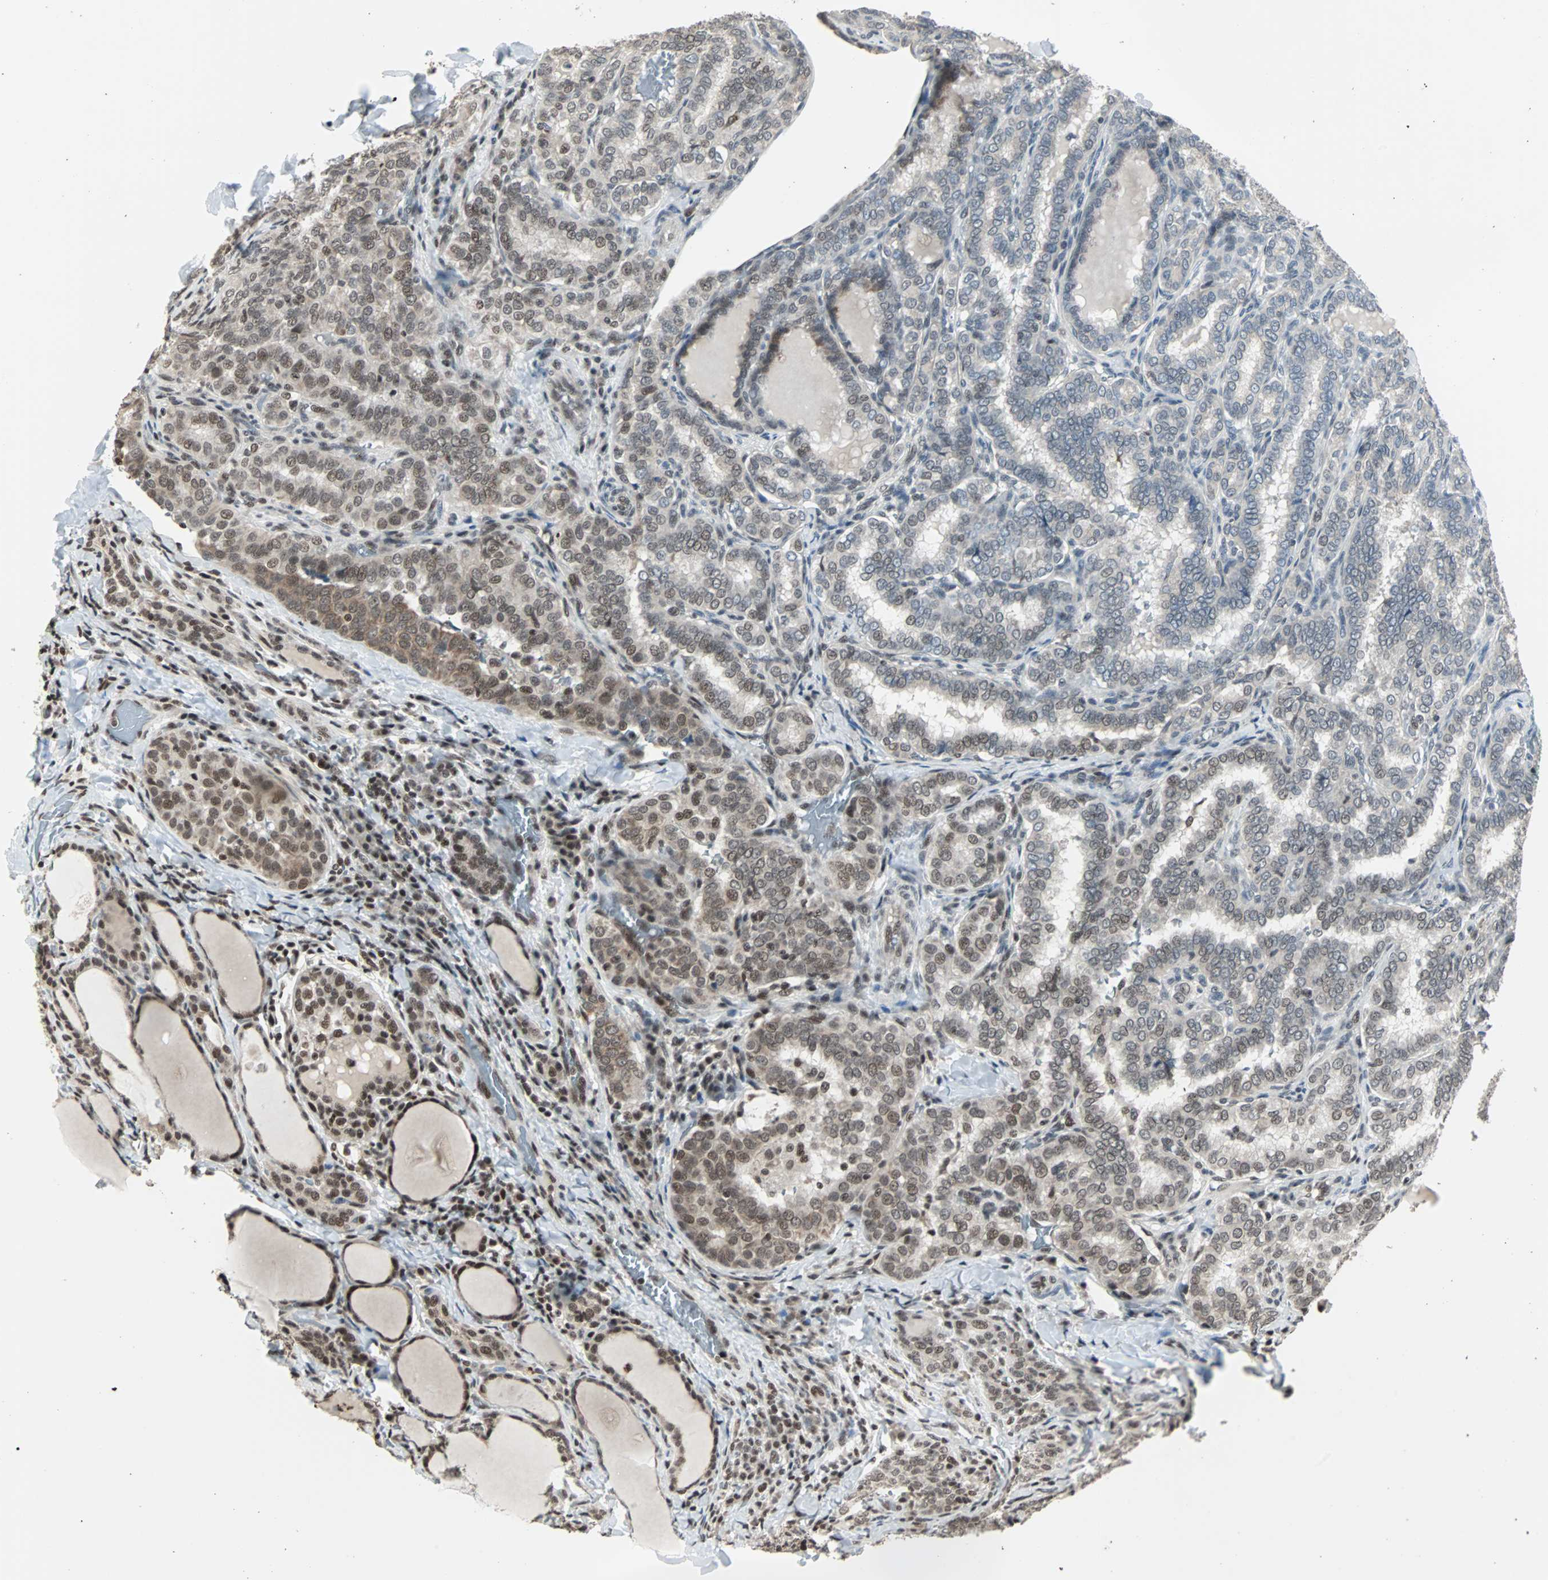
{"staining": {"intensity": "moderate", "quantity": "25%-75%", "location": "nuclear"}, "tissue": "thyroid cancer", "cell_type": "Tumor cells", "image_type": "cancer", "snomed": [{"axis": "morphology", "description": "Normal tissue, NOS"}, {"axis": "morphology", "description": "Papillary adenocarcinoma, NOS"}, {"axis": "topography", "description": "Thyroid gland"}], "caption": "This is an image of IHC staining of thyroid cancer, which shows moderate expression in the nuclear of tumor cells.", "gene": "TERF2IP", "patient": {"sex": "female", "age": 30}}